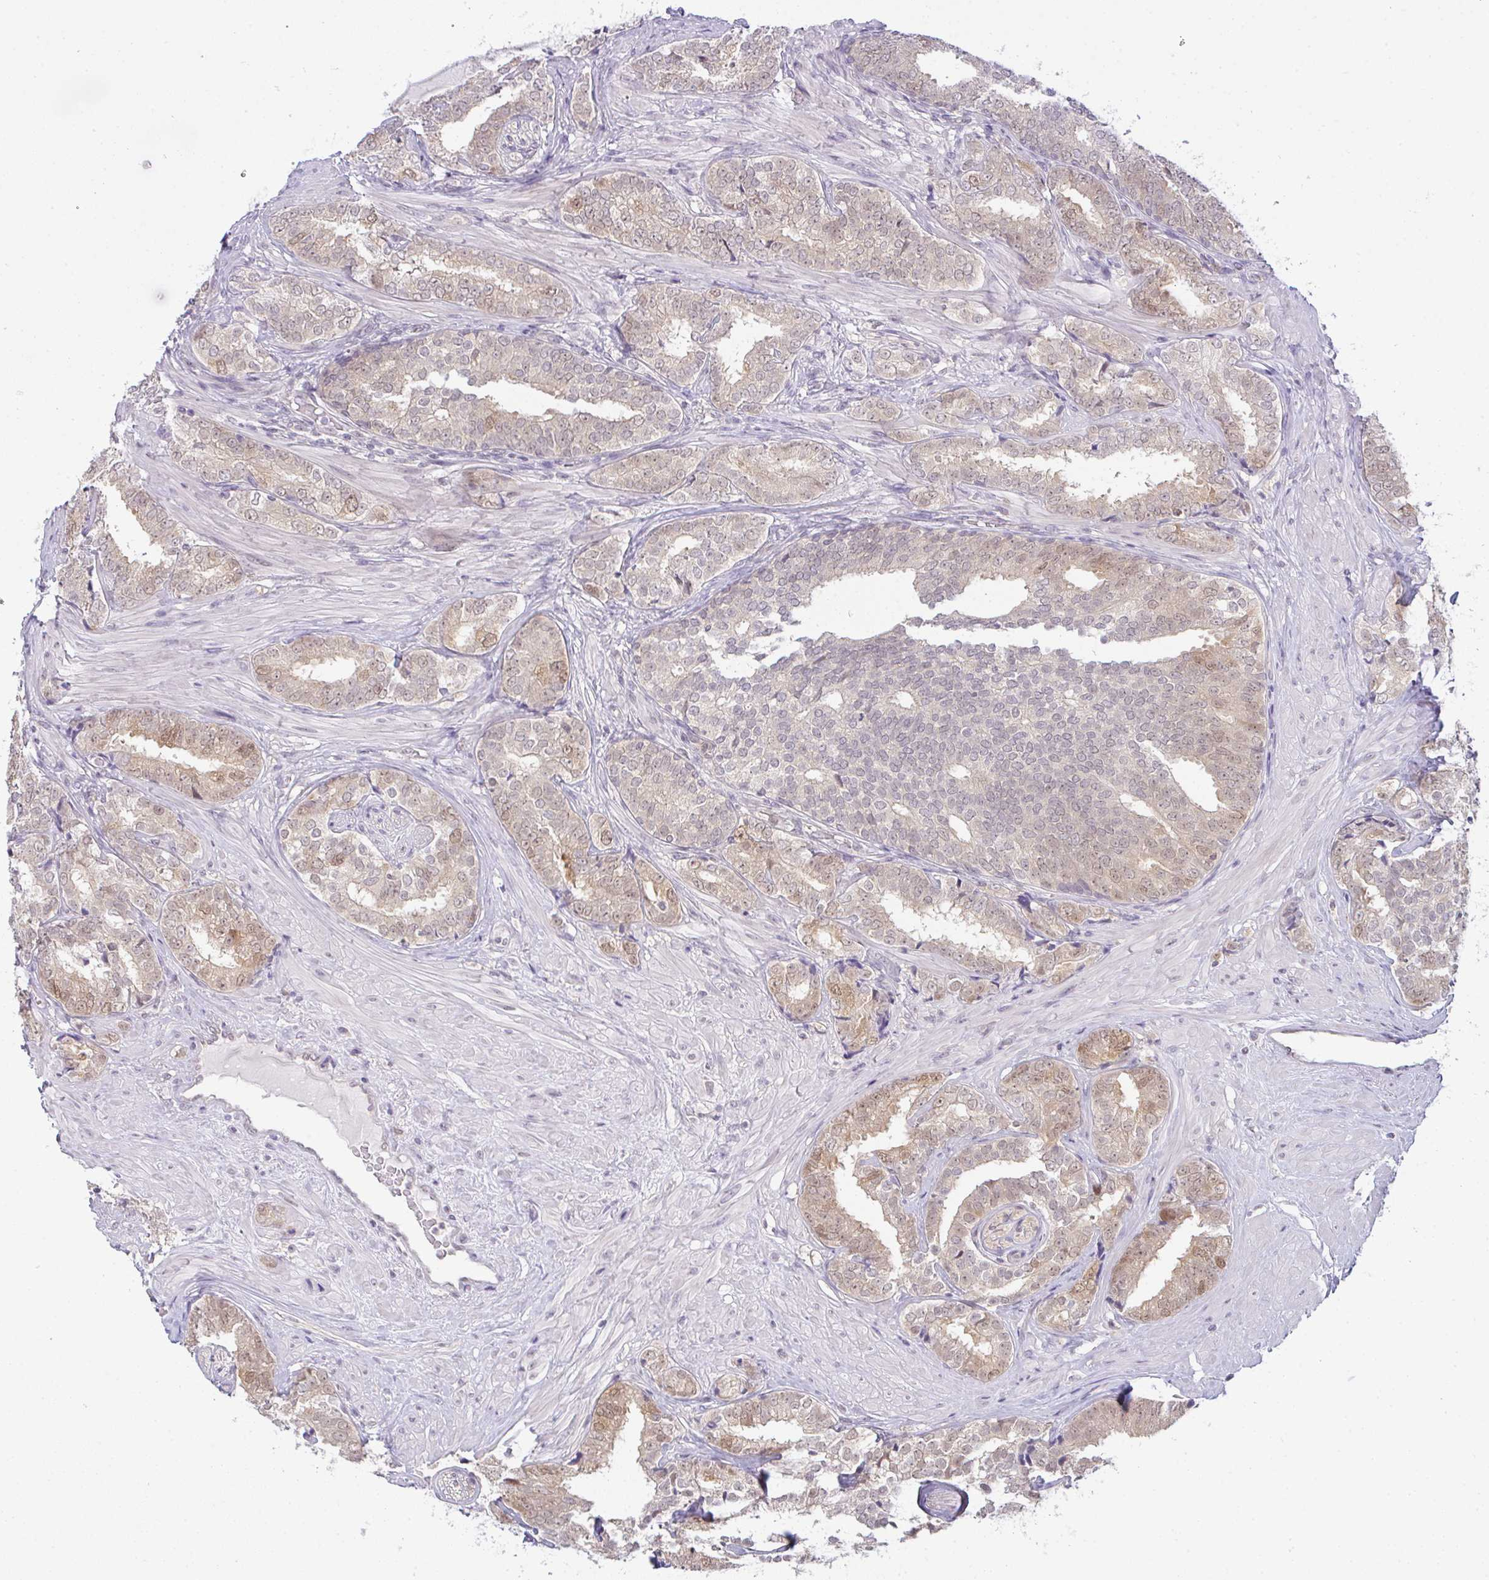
{"staining": {"intensity": "weak", "quantity": "<25%", "location": "nuclear"}, "tissue": "prostate cancer", "cell_type": "Tumor cells", "image_type": "cancer", "snomed": [{"axis": "morphology", "description": "Adenocarcinoma, High grade"}, {"axis": "topography", "description": "Prostate"}], "caption": "Immunohistochemistry image of neoplastic tissue: human prostate cancer (adenocarcinoma (high-grade)) stained with DAB (3,3'-diaminobenzidine) reveals no significant protein positivity in tumor cells.", "gene": "CSE1L", "patient": {"sex": "male", "age": 72}}